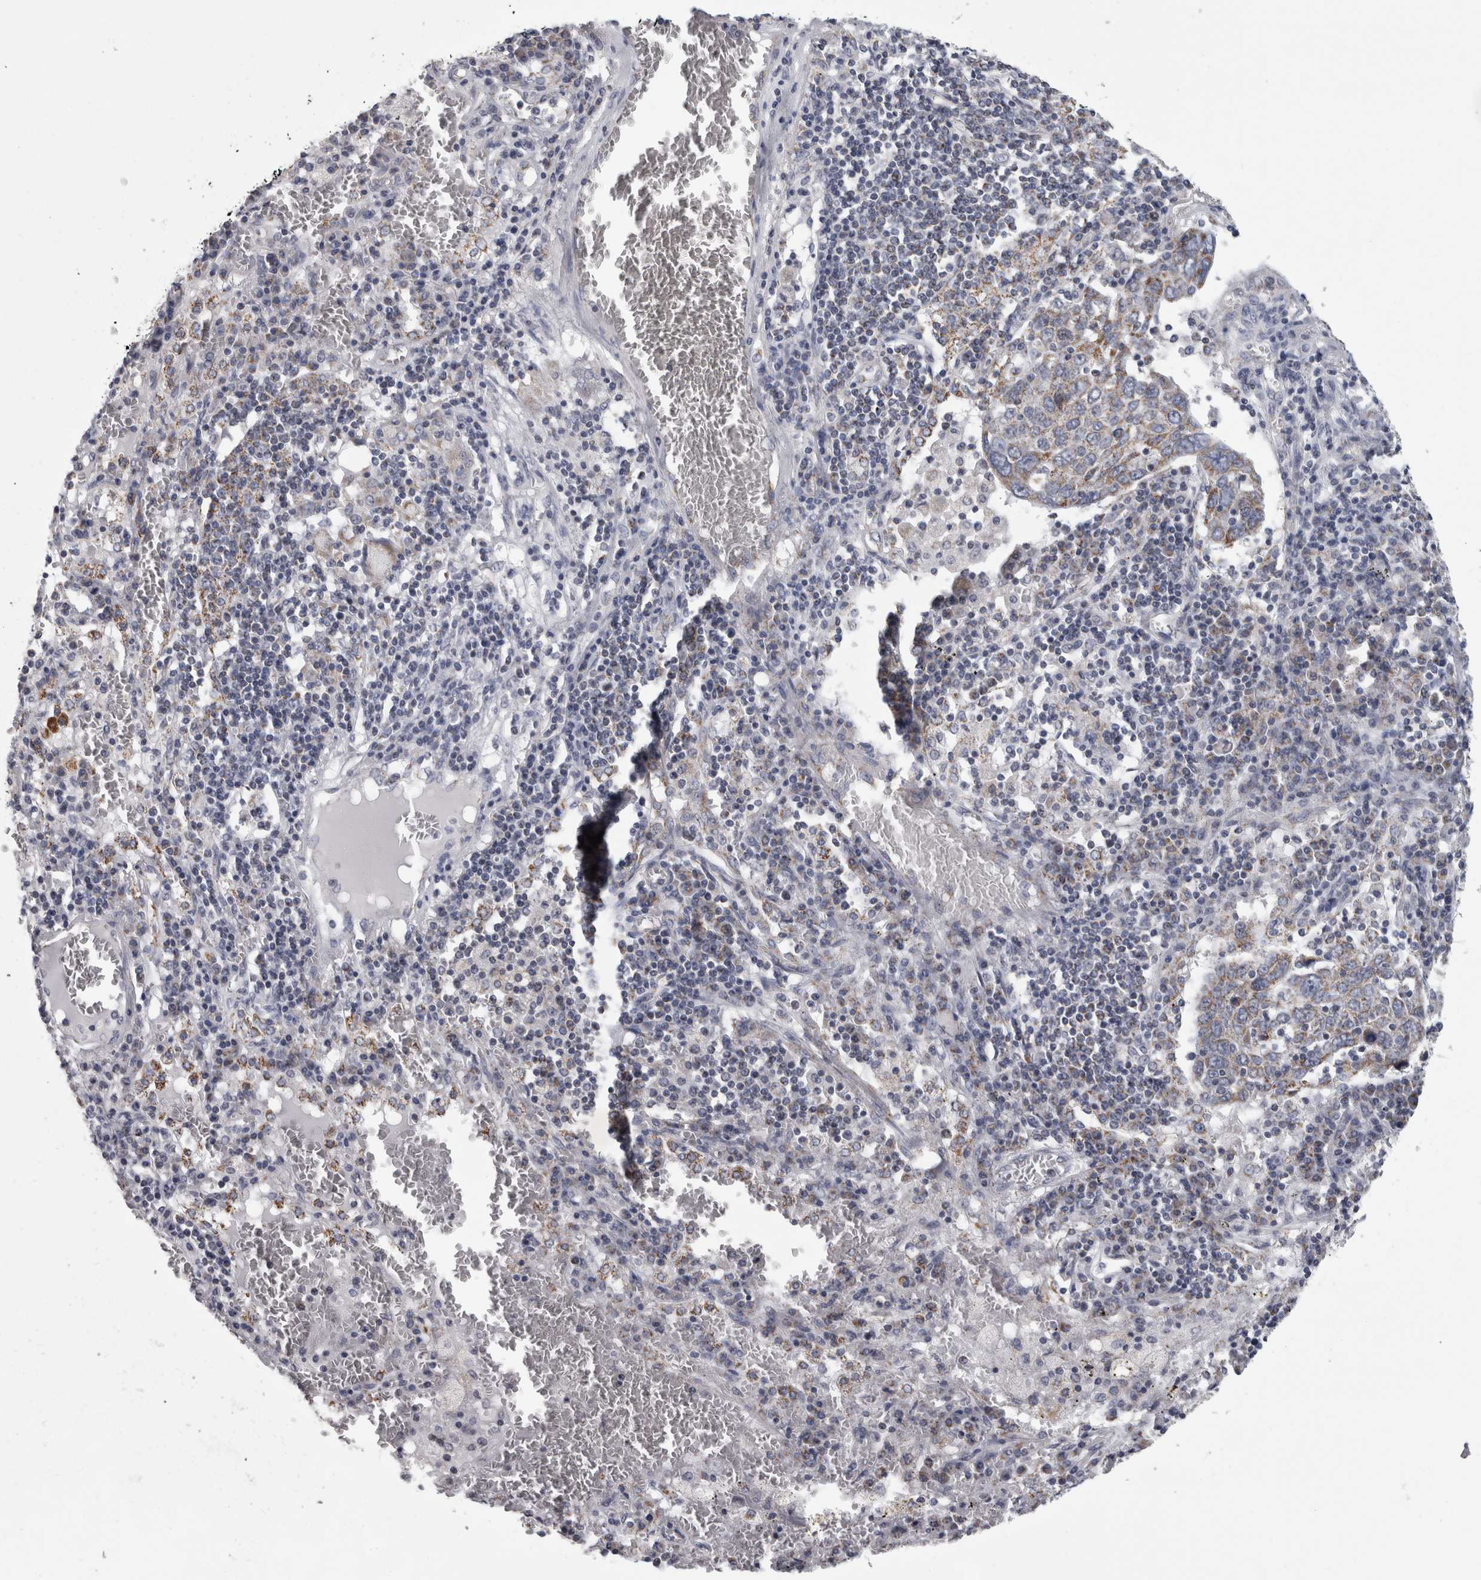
{"staining": {"intensity": "weak", "quantity": ">75%", "location": "cytoplasmic/membranous"}, "tissue": "lung cancer", "cell_type": "Tumor cells", "image_type": "cancer", "snomed": [{"axis": "morphology", "description": "Squamous cell carcinoma, NOS"}, {"axis": "topography", "description": "Lung"}], "caption": "Lung squamous cell carcinoma stained with a protein marker exhibits weak staining in tumor cells.", "gene": "DBT", "patient": {"sex": "male", "age": 65}}